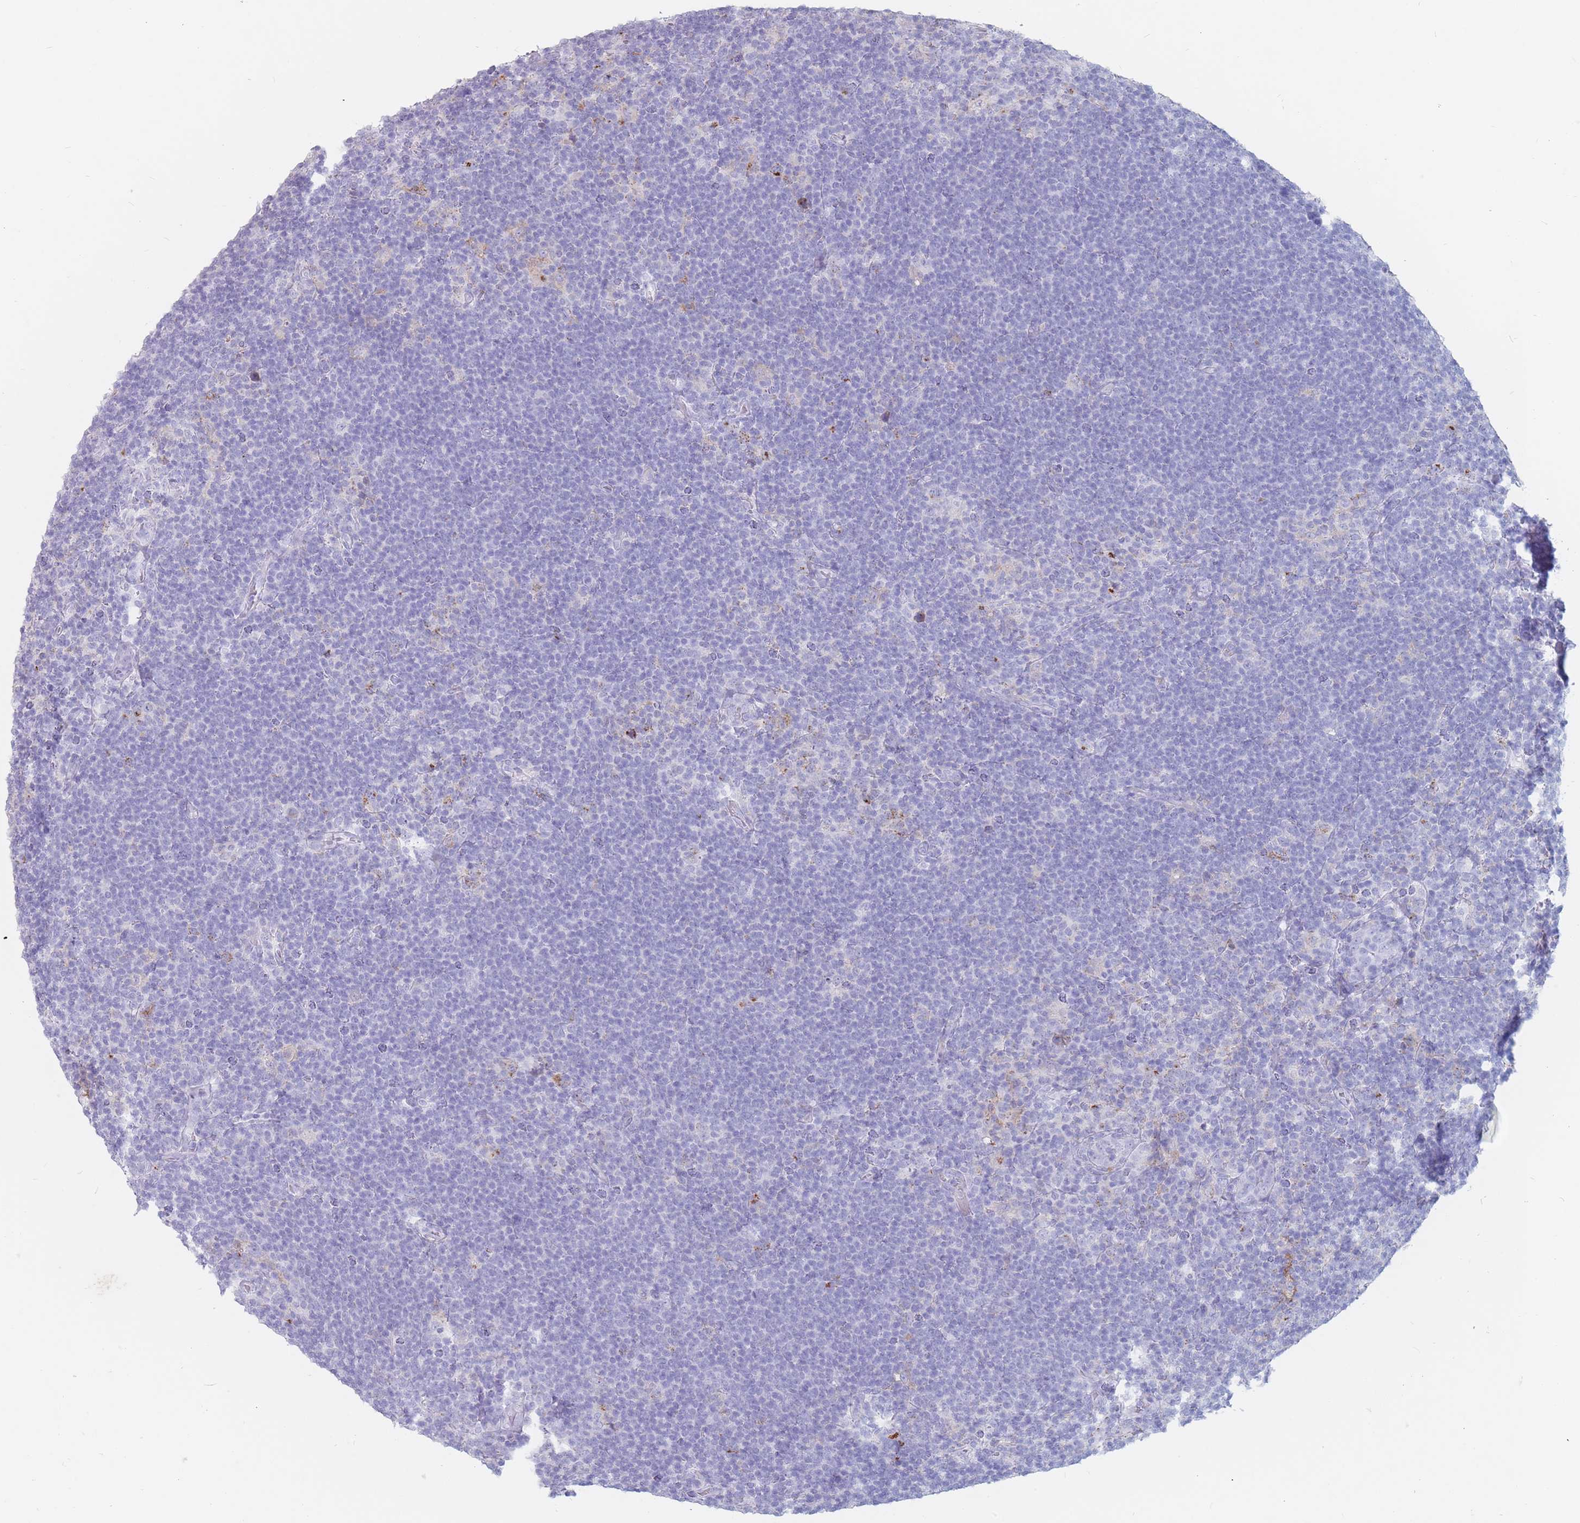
{"staining": {"intensity": "negative", "quantity": "none", "location": "none"}, "tissue": "lymphoma", "cell_type": "Tumor cells", "image_type": "cancer", "snomed": [{"axis": "morphology", "description": "Hodgkin's disease, NOS"}, {"axis": "topography", "description": "Lymph node"}], "caption": "This is an IHC histopathology image of Hodgkin's disease. There is no positivity in tumor cells.", "gene": "ST3GAL5", "patient": {"sex": "female", "age": 57}}